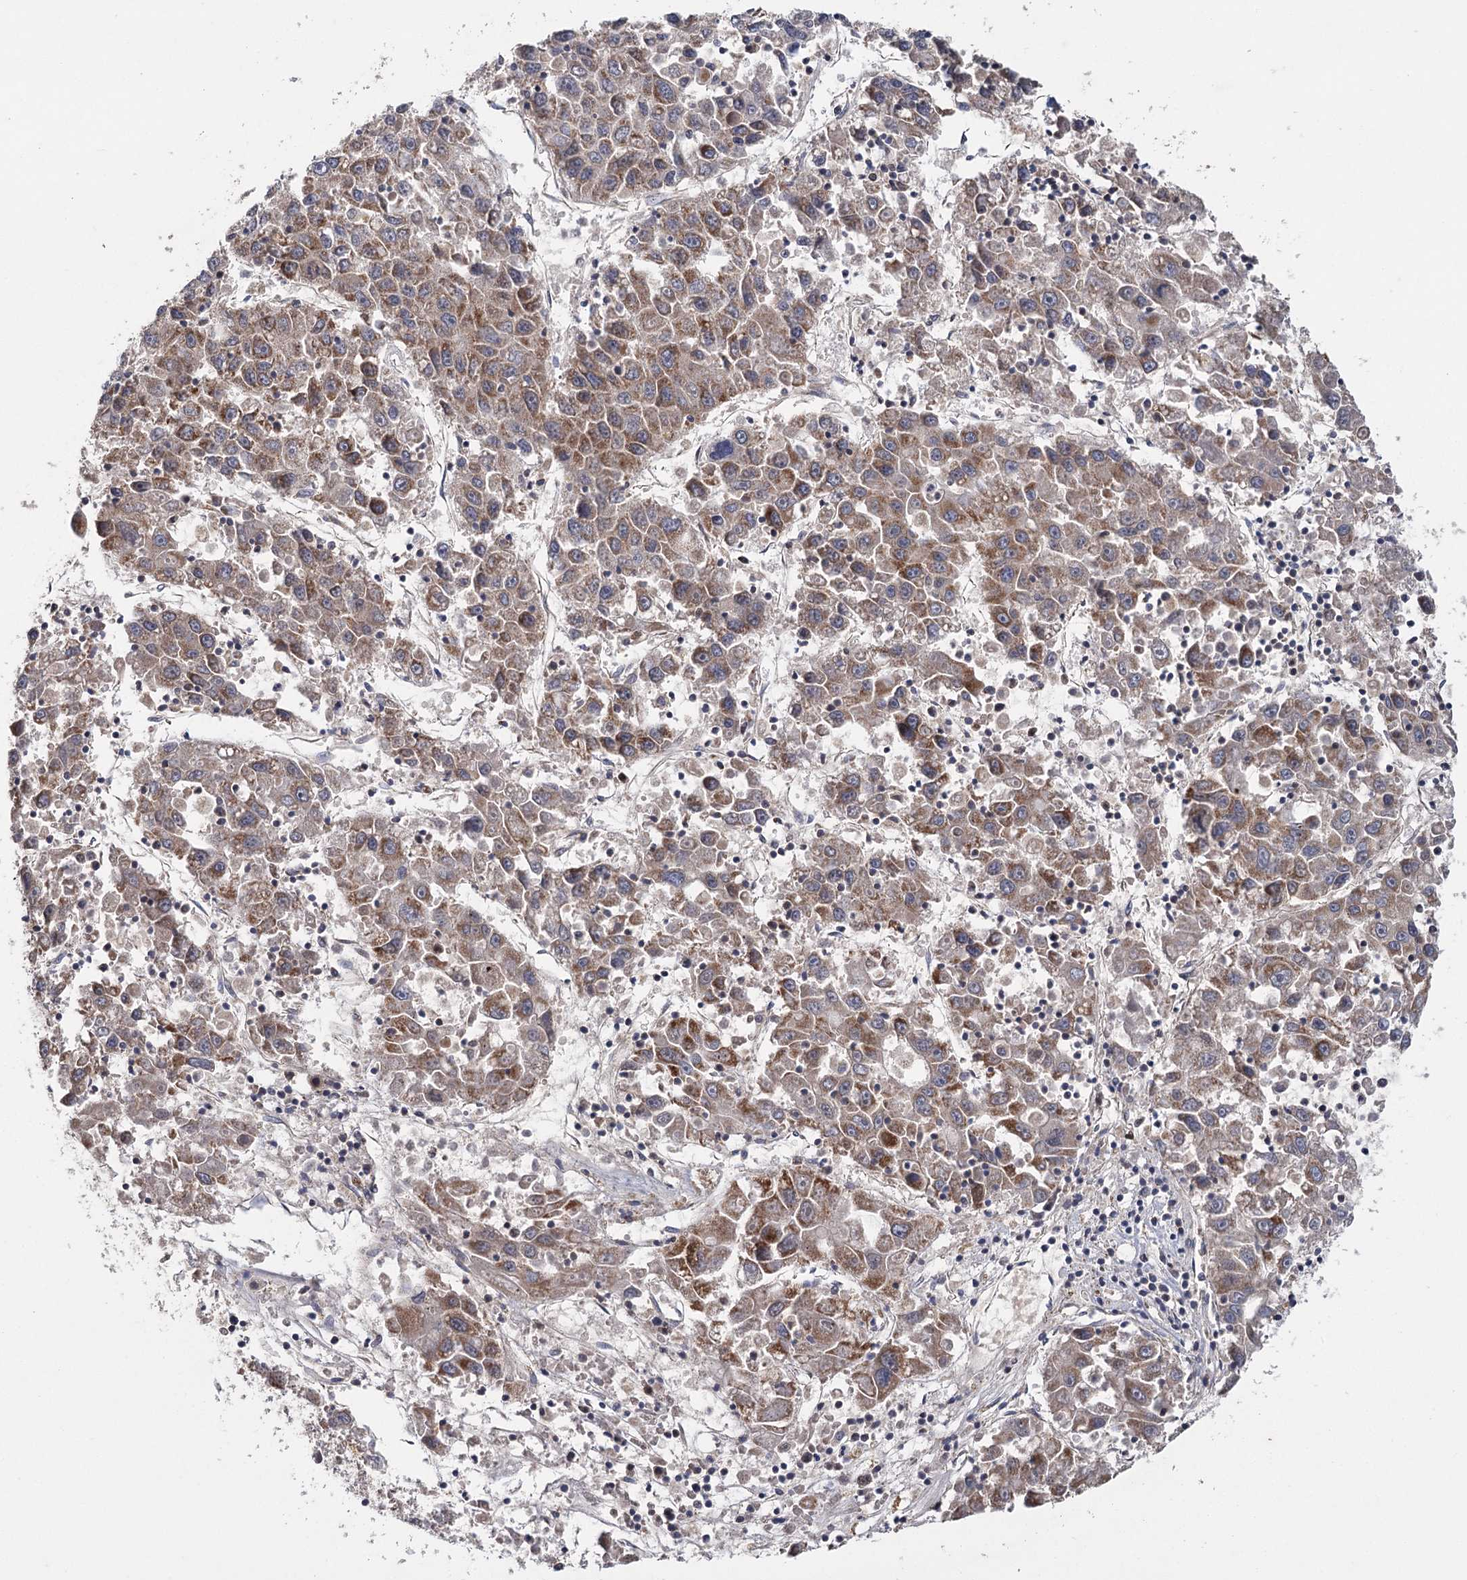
{"staining": {"intensity": "moderate", "quantity": "25%-75%", "location": "cytoplasmic/membranous"}, "tissue": "liver cancer", "cell_type": "Tumor cells", "image_type": "cancer", "snomed": [{"axis": "morphology", "description": "Carcinoma, Hepatocellular, NOS"}, {"axis": "topography", "description": "Liver"}], "caption": "IHC (DAB) staining of hepatocellular carcinoma (liver) shows moderate cytoplasmic/membranous protein expression in about 25%-75% of tumor cells.", "gene": "MRPL44", "patient": {"sex": "male", "age": 49}}